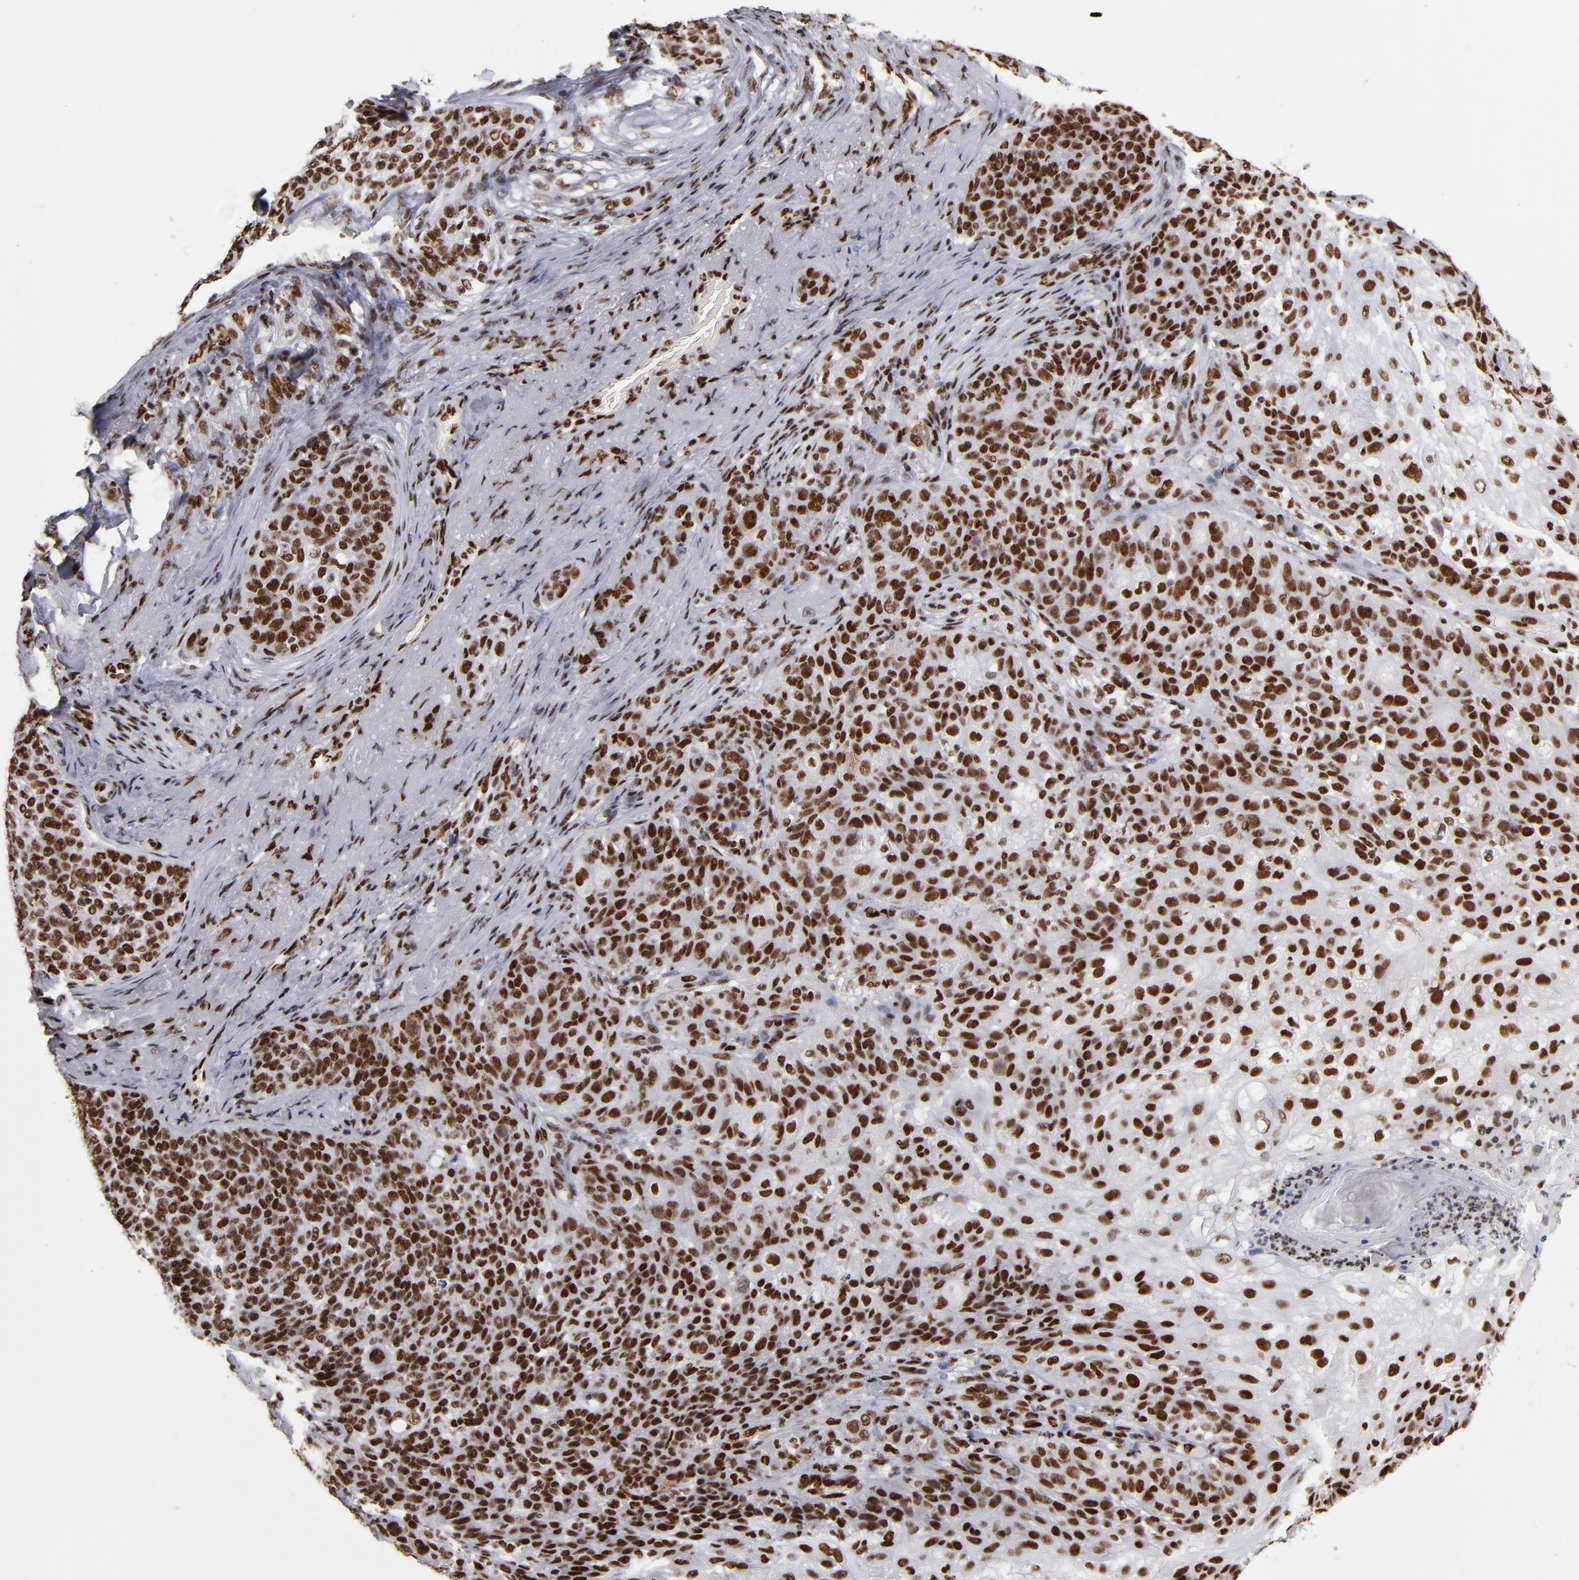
{"staining": {"intensity": "strong", "quantity": ">75%", "location": "nuclear"}, "tissue": "skin cancer", "cell_type": "Tumor cells", "image_type": "cancer", "snomed": [{"axis": "morphology", "description": "Normal tissue, NOS"}, {"axis": "morphology", "description": "Squamous cell carcinoma, NOS"}, {"axis": "topography", "description": "Skin"}], "caption": "IHC of human skin cancer displays high levels of strong nuclear staining in approximately >75% of tumor cells. The staining was performed using DAB, with brown indicating positive protein expression. Nuclei are stained blue with hematoxylin.", "gene": "MRE11", "patient": {"sex": "female", "age": 83}}